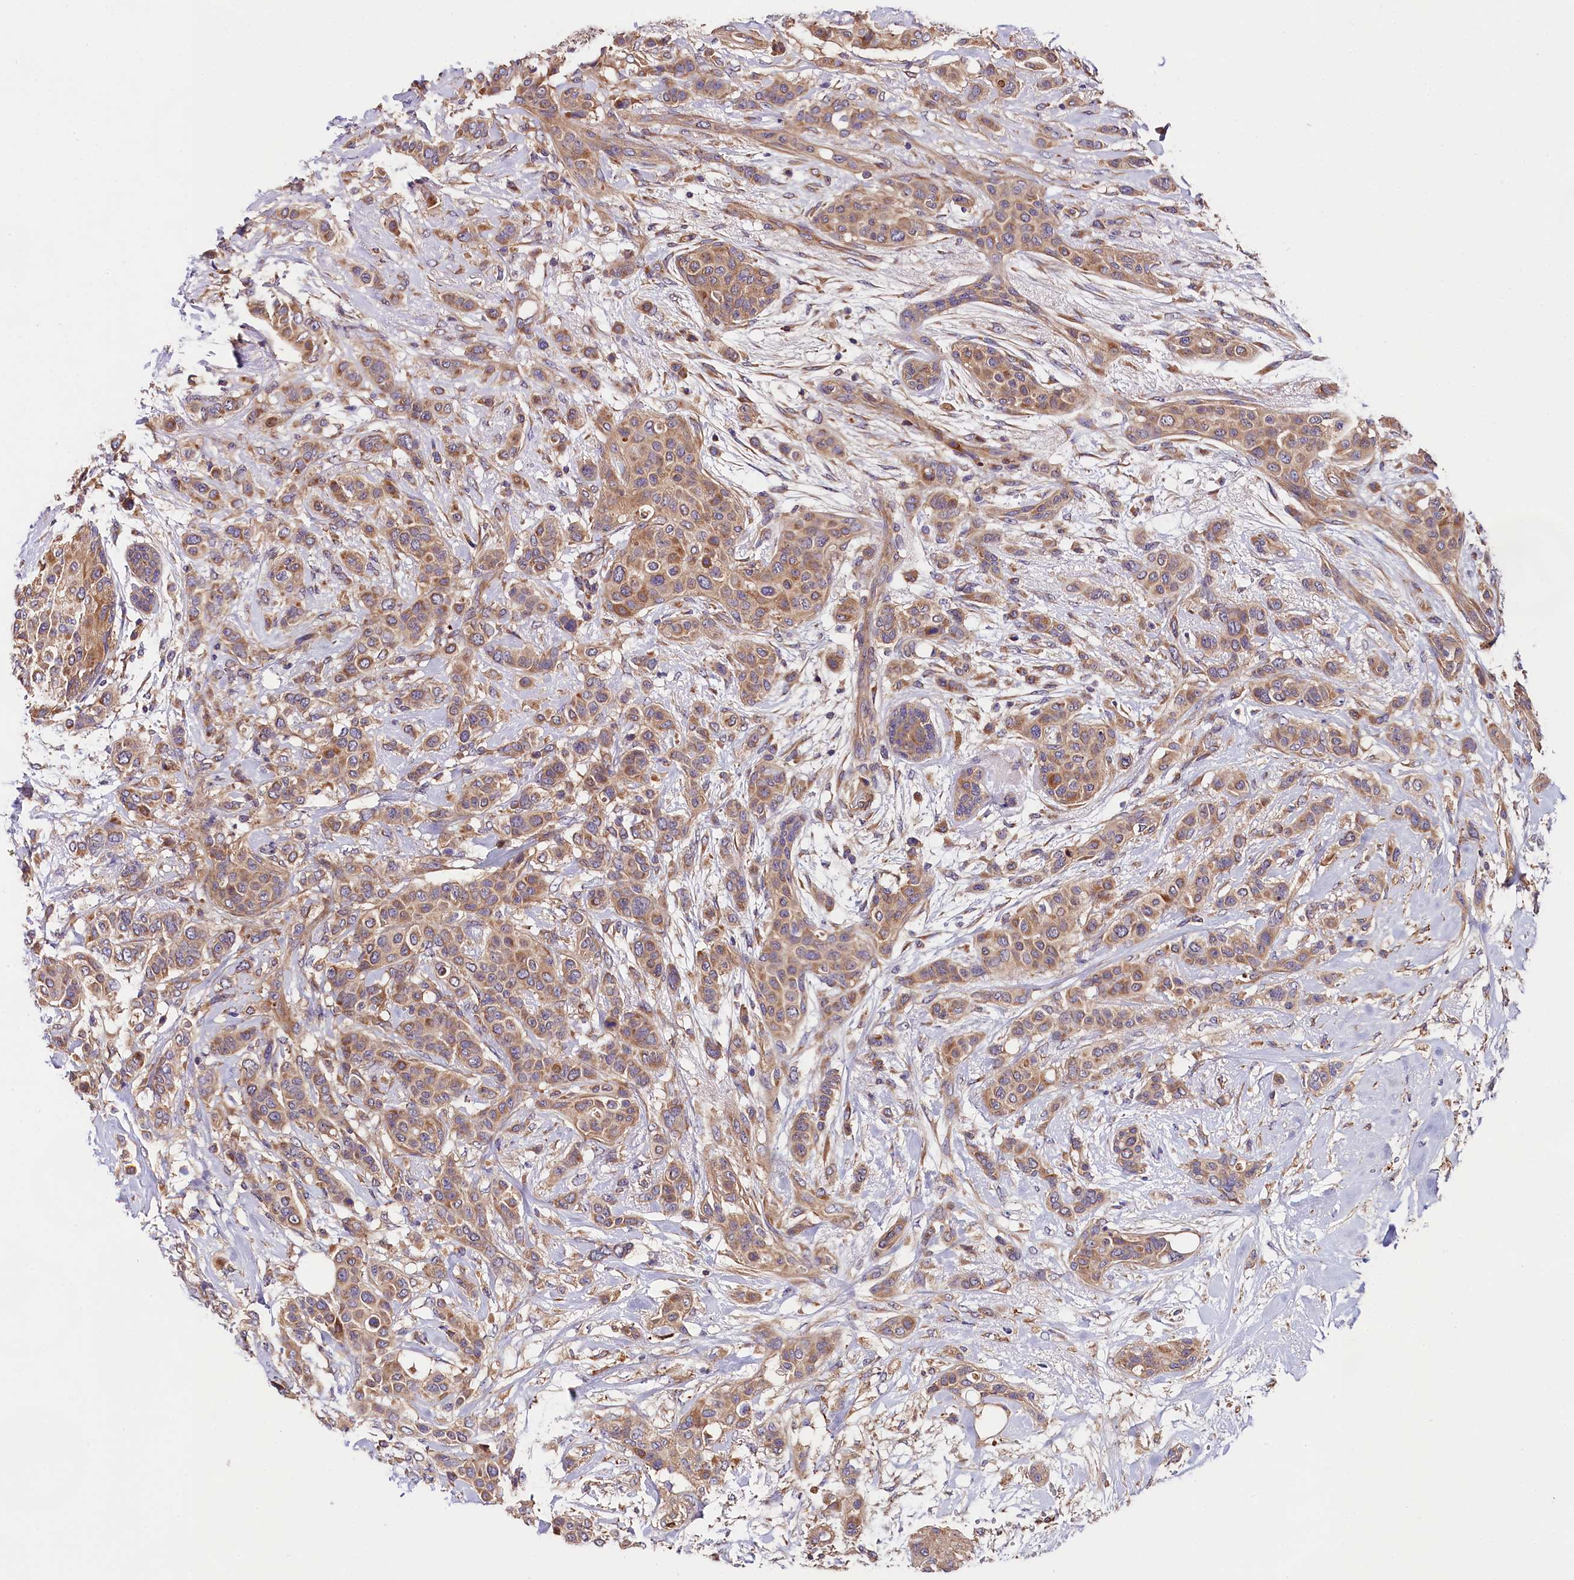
{"staining": {"intensity": "moderate", "quantity": ">75%", "location": "cytoplasmic/membranous"}, "tissue": "breast cancer", "cell_type": "Tumor cells", "image_type": "cancer", "snomed": [{"axis": "morphology", "description": "Lobular carcinoma"}, {"axis": "topography", "description": "Breast"}], "caption": "High-magnification brightfield microscopy of breast cancer (lobular carcinoma) stained with DAB (brown) and counterstained with hematoxylin (blue). tumor cells exhibit moderate cytoplasmic/membranous staining is seen in approximately>75% of cells.", "gene": "SPG11", "patient": {"sex": "female", "age": 51}}